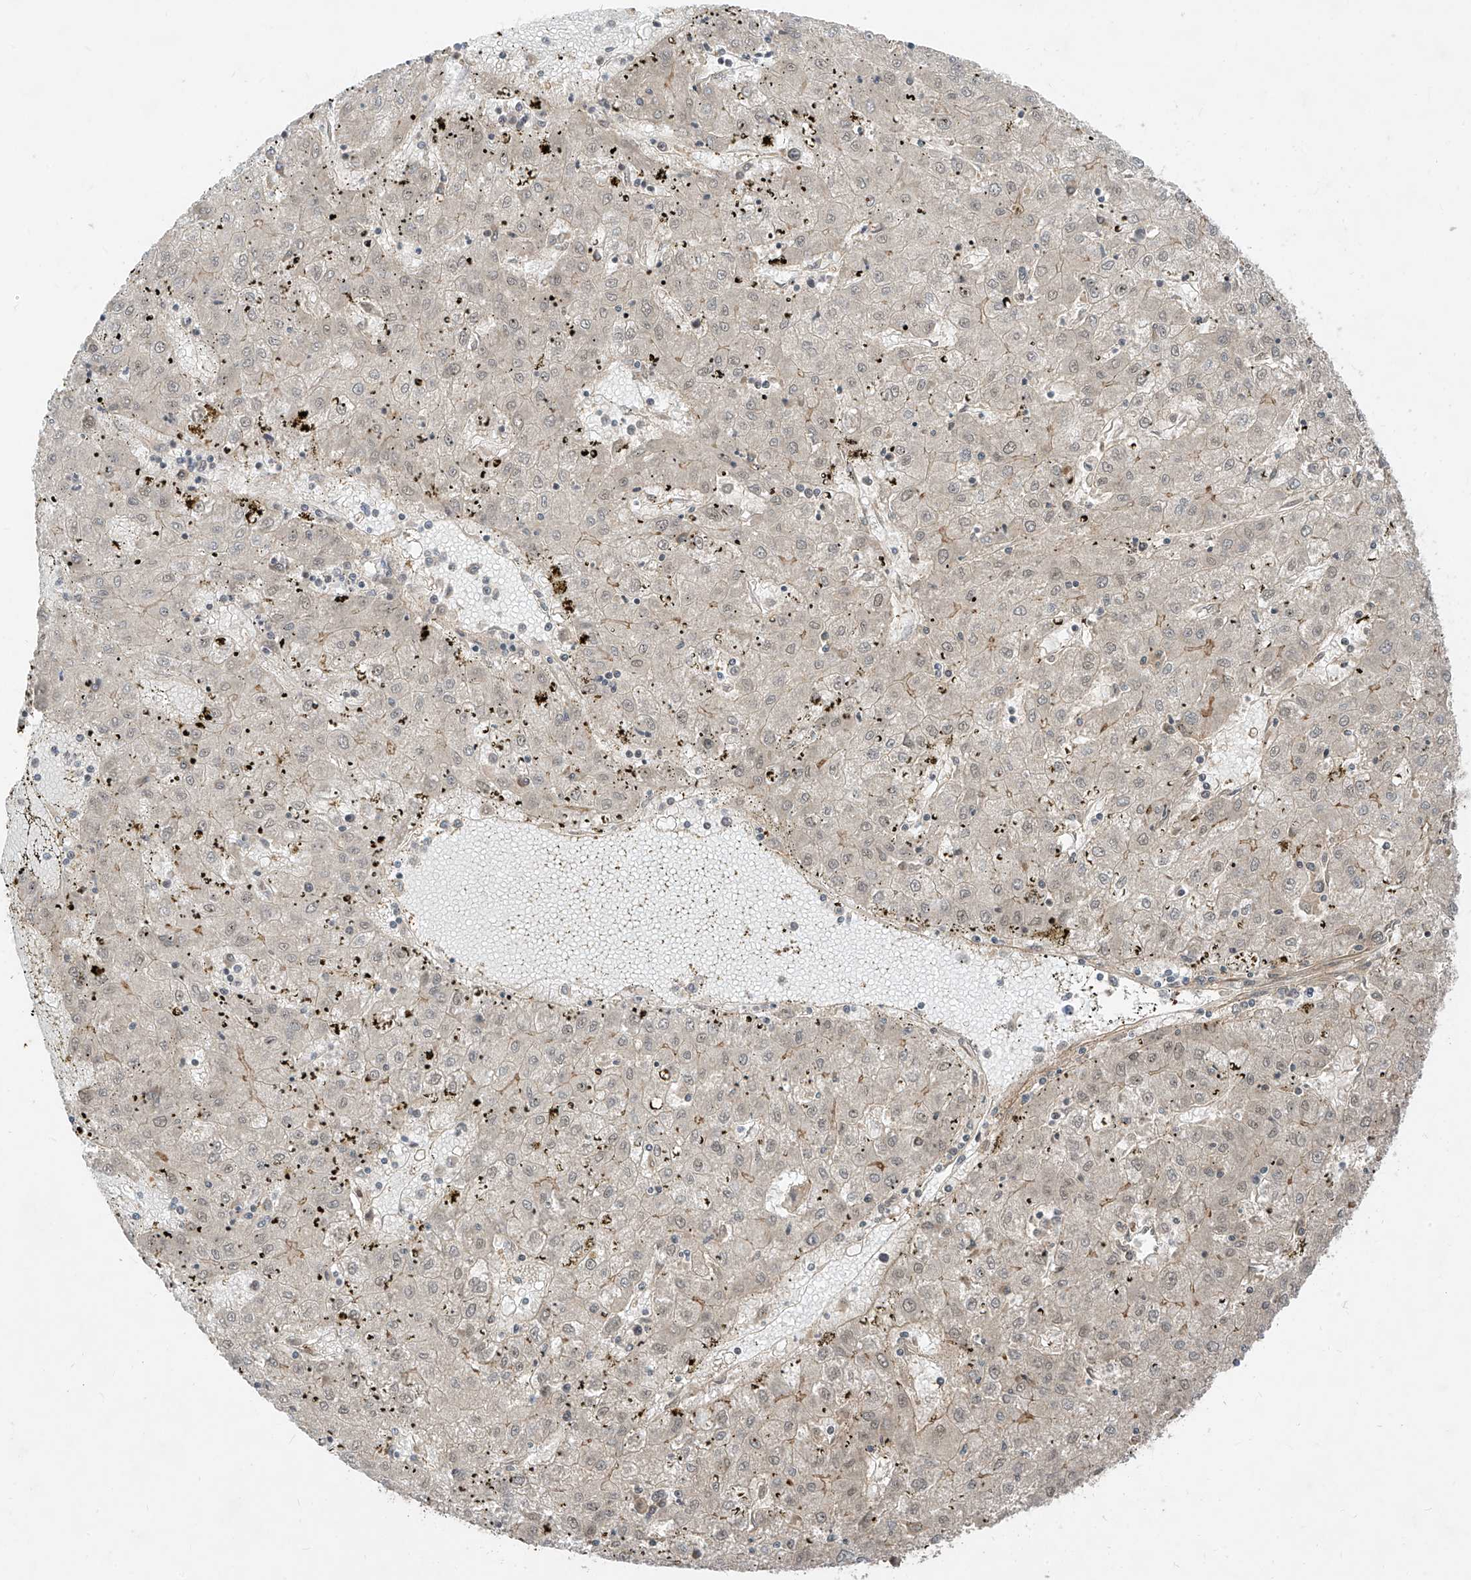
{"staining": {"intensity": "negative", "quantity": "none", "location": "none"}, "tissue": "liver cancer", "cell_type": "Tumor cells", "image_type": "cancer", "snomed": [{"axis": "morphology", "description": "Carcinoma, Hepatocellular, NOS"}, {"axis": "topography", "description": "Liver"}], "caption": "IHC micrograph of hepatocellular carcinoma (liver) stained for a protein (brown), which displays no expression in tumor cells.", "gene": "LCOR", "patient": {"sex": "male", "age": 72}}